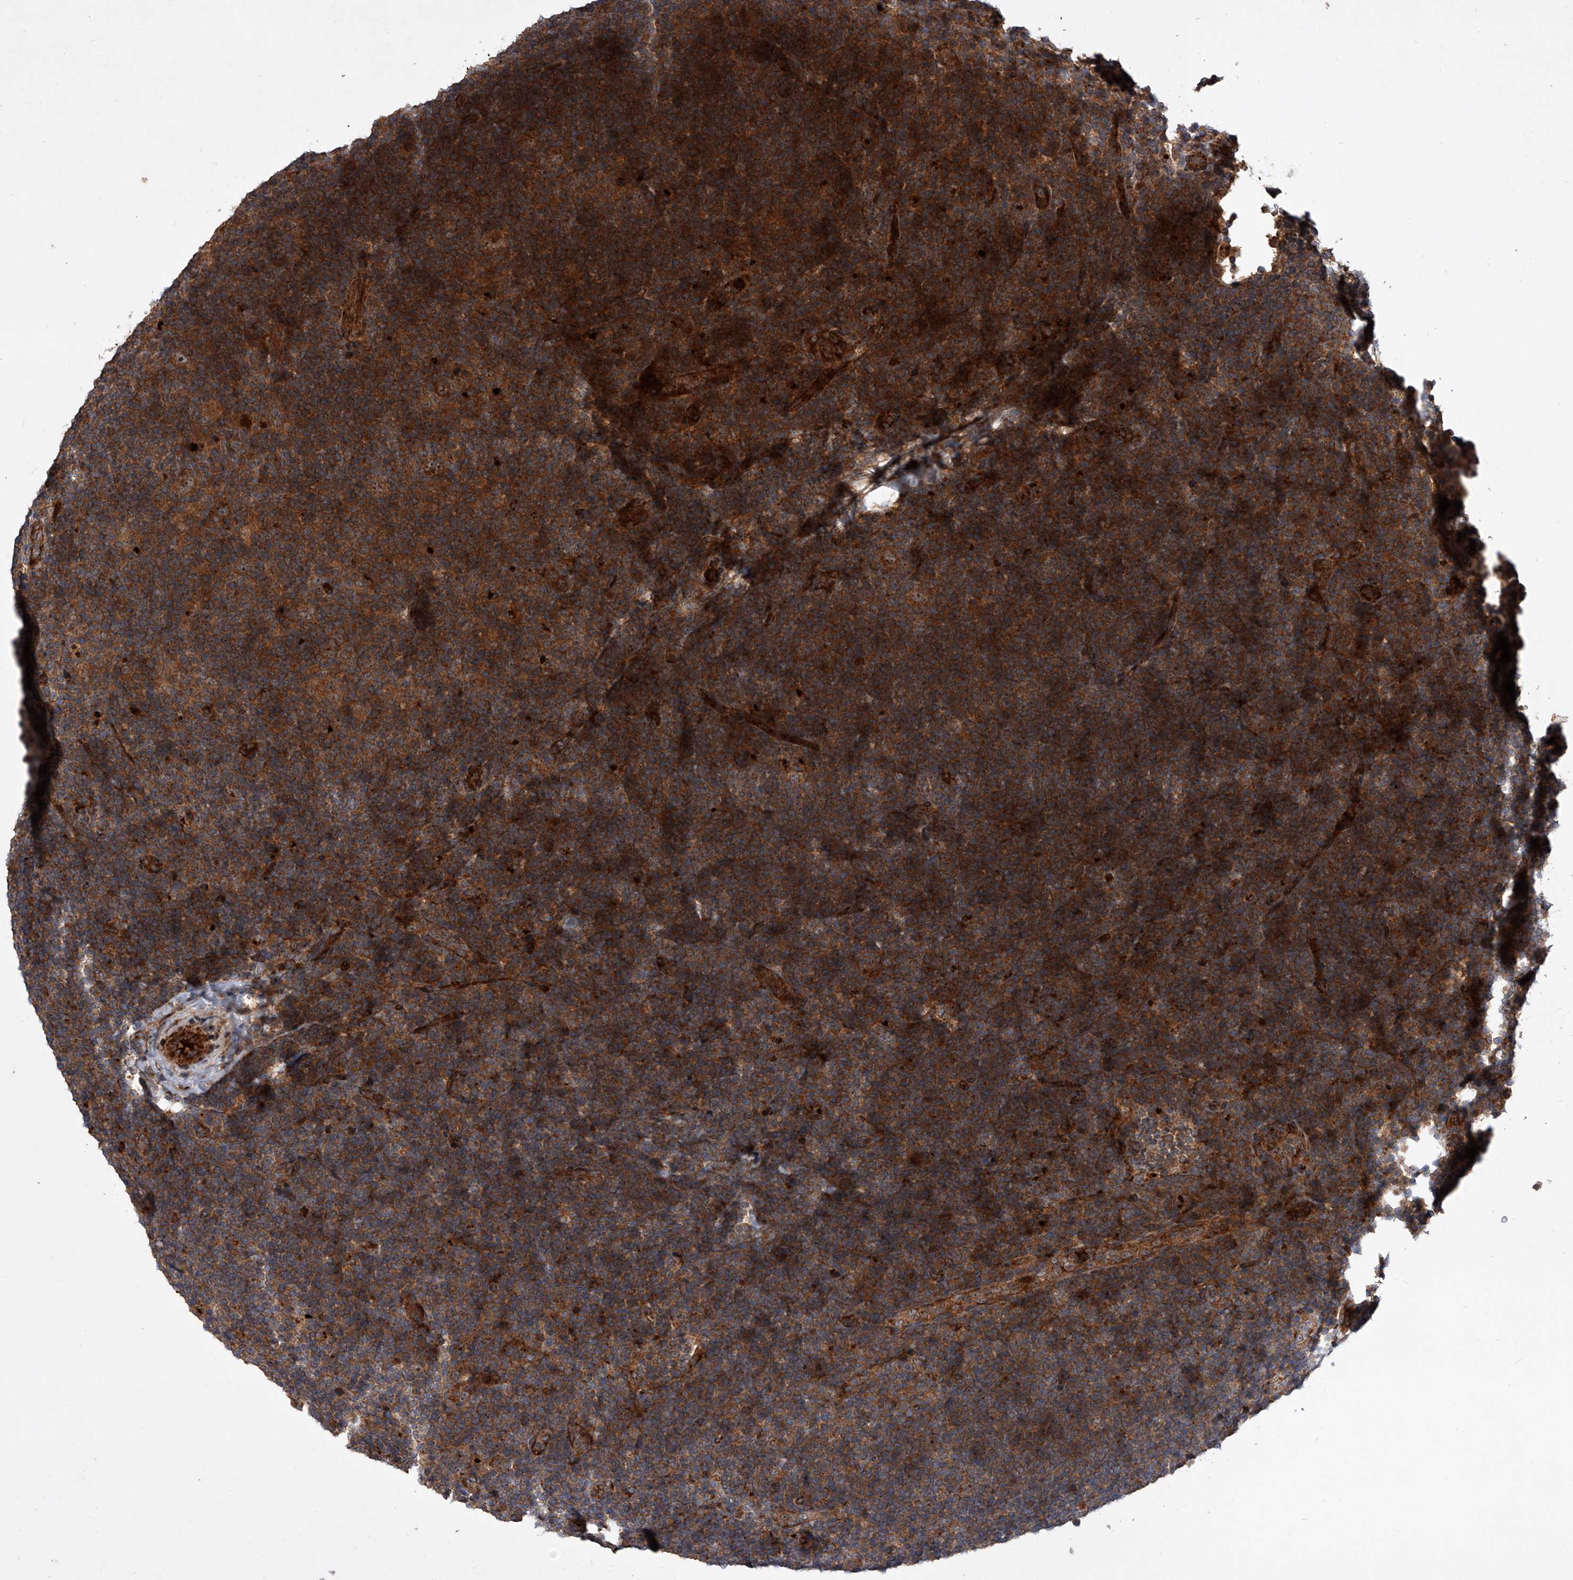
{"staining": {"intensity": "moderate", "quantity": ">75%", "location": "cytoplasmic/membranous"}, "tissue": "lymphoma", "cell_type": "Tumor cells", "image_type": "cancer", "snomed": [{"axis": "morphology", "description": "Hodgkin's disease, NOS"}, {"axis": "topography", "description": "Lymph node"}], "caption": "Immunohistochemical staining of human Hodgkin's disease shows medium levels of moderate cytoplasmic/membranous protein staining in approximately >75% of tumor cells. The staining was performed using DAB to visualize the protein expression in brown, while the nuclei were stained in blue with hematoxylin (Magnification: 20x).", "gene": "USP47", "patient": {"sex": "female", "age": 57}}